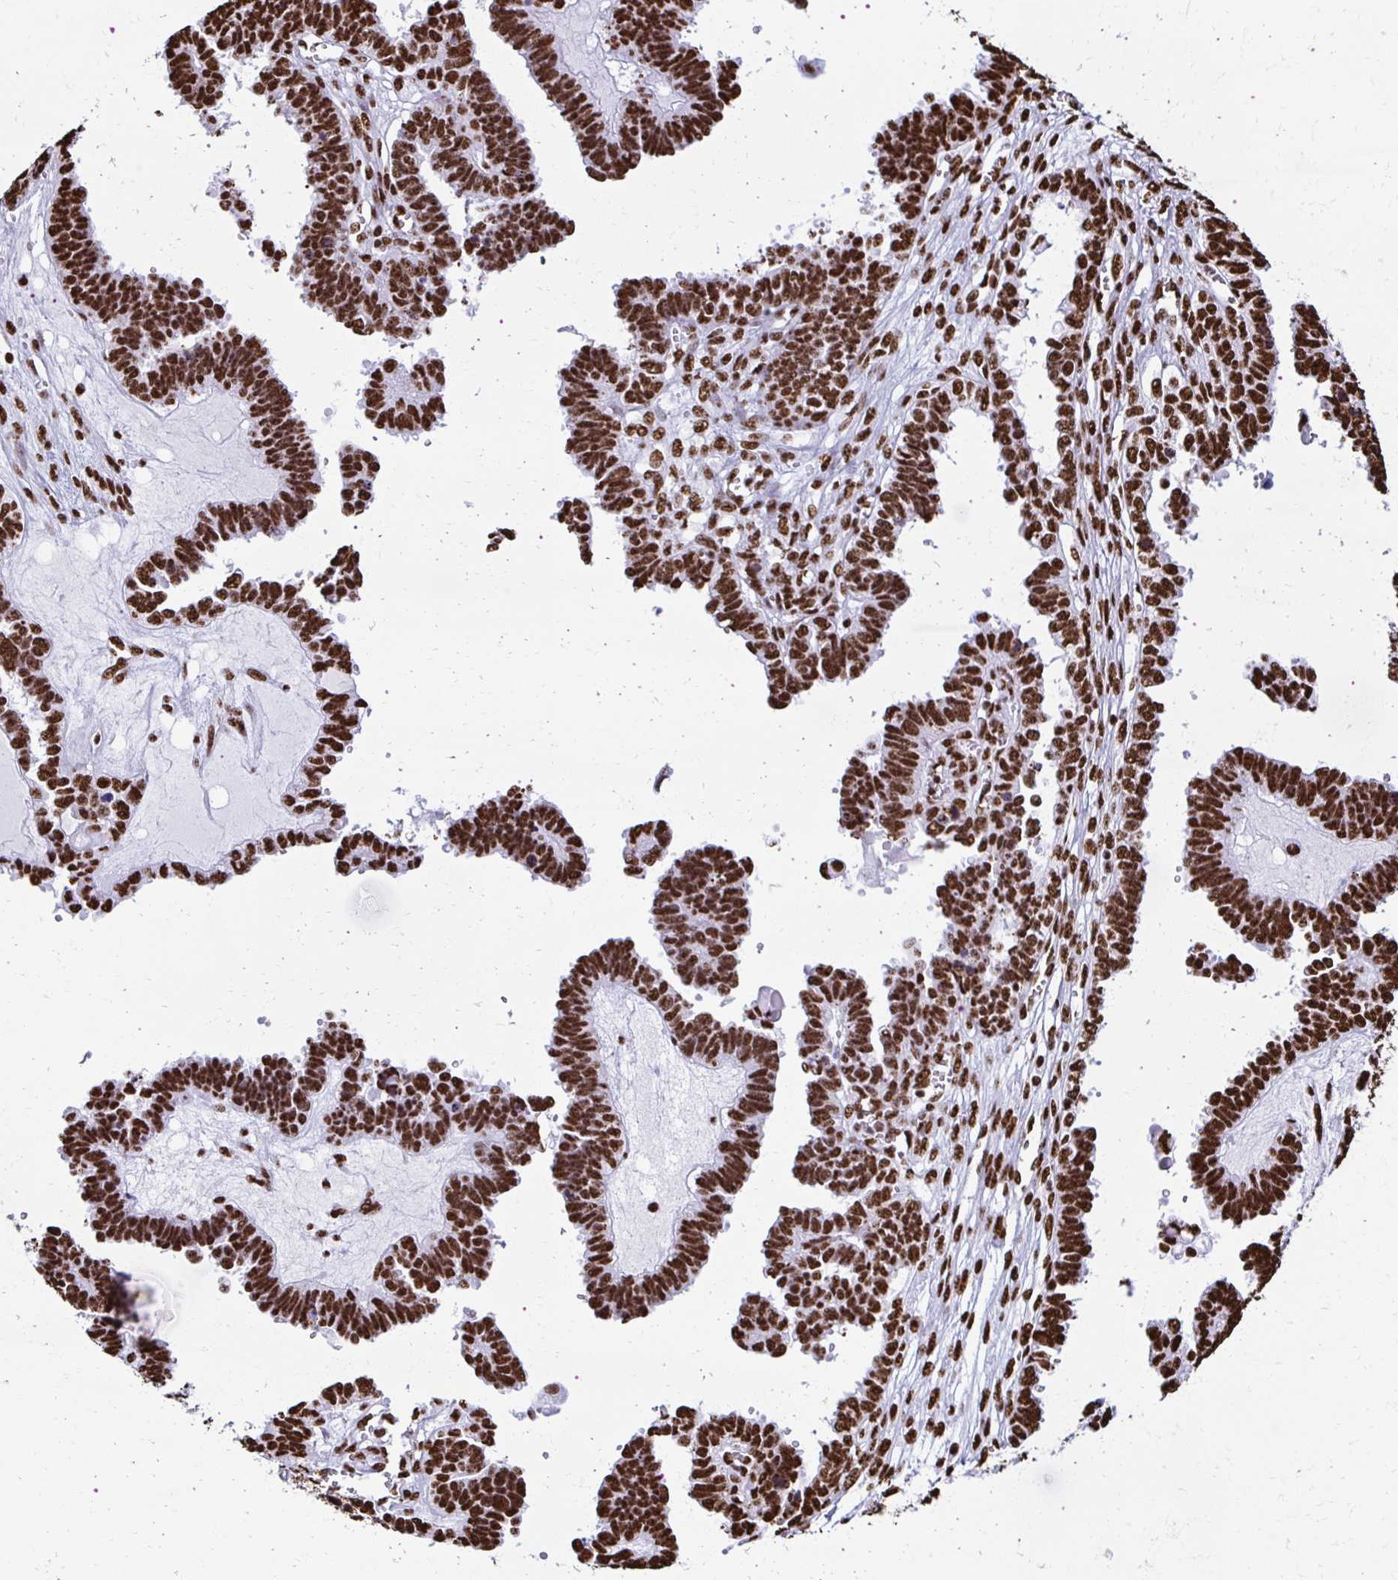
{"staining": {"intensity": "strong", "quantity": ">75%", "location": "nuclear"}, "tissue": "ovarian cancer", "cell_type": "Tumor cells", "image_type": "cancer", "snomed": [{"axis": "morphology", "description": "Cystadenocarcinoma, serous, NOS"}, {"axis": "topography", "description": "Ovary"}], "caption": "Immunohistochemistry histopathology image of human ovarian cancer (serous cystadenocarcinoma) stained for a protein (brown), which exhibits high levels of strong nuclear staining in about >75% of tumor cells.", "gene": "NONO", "patient": {"sex": "female", "age": 51}}